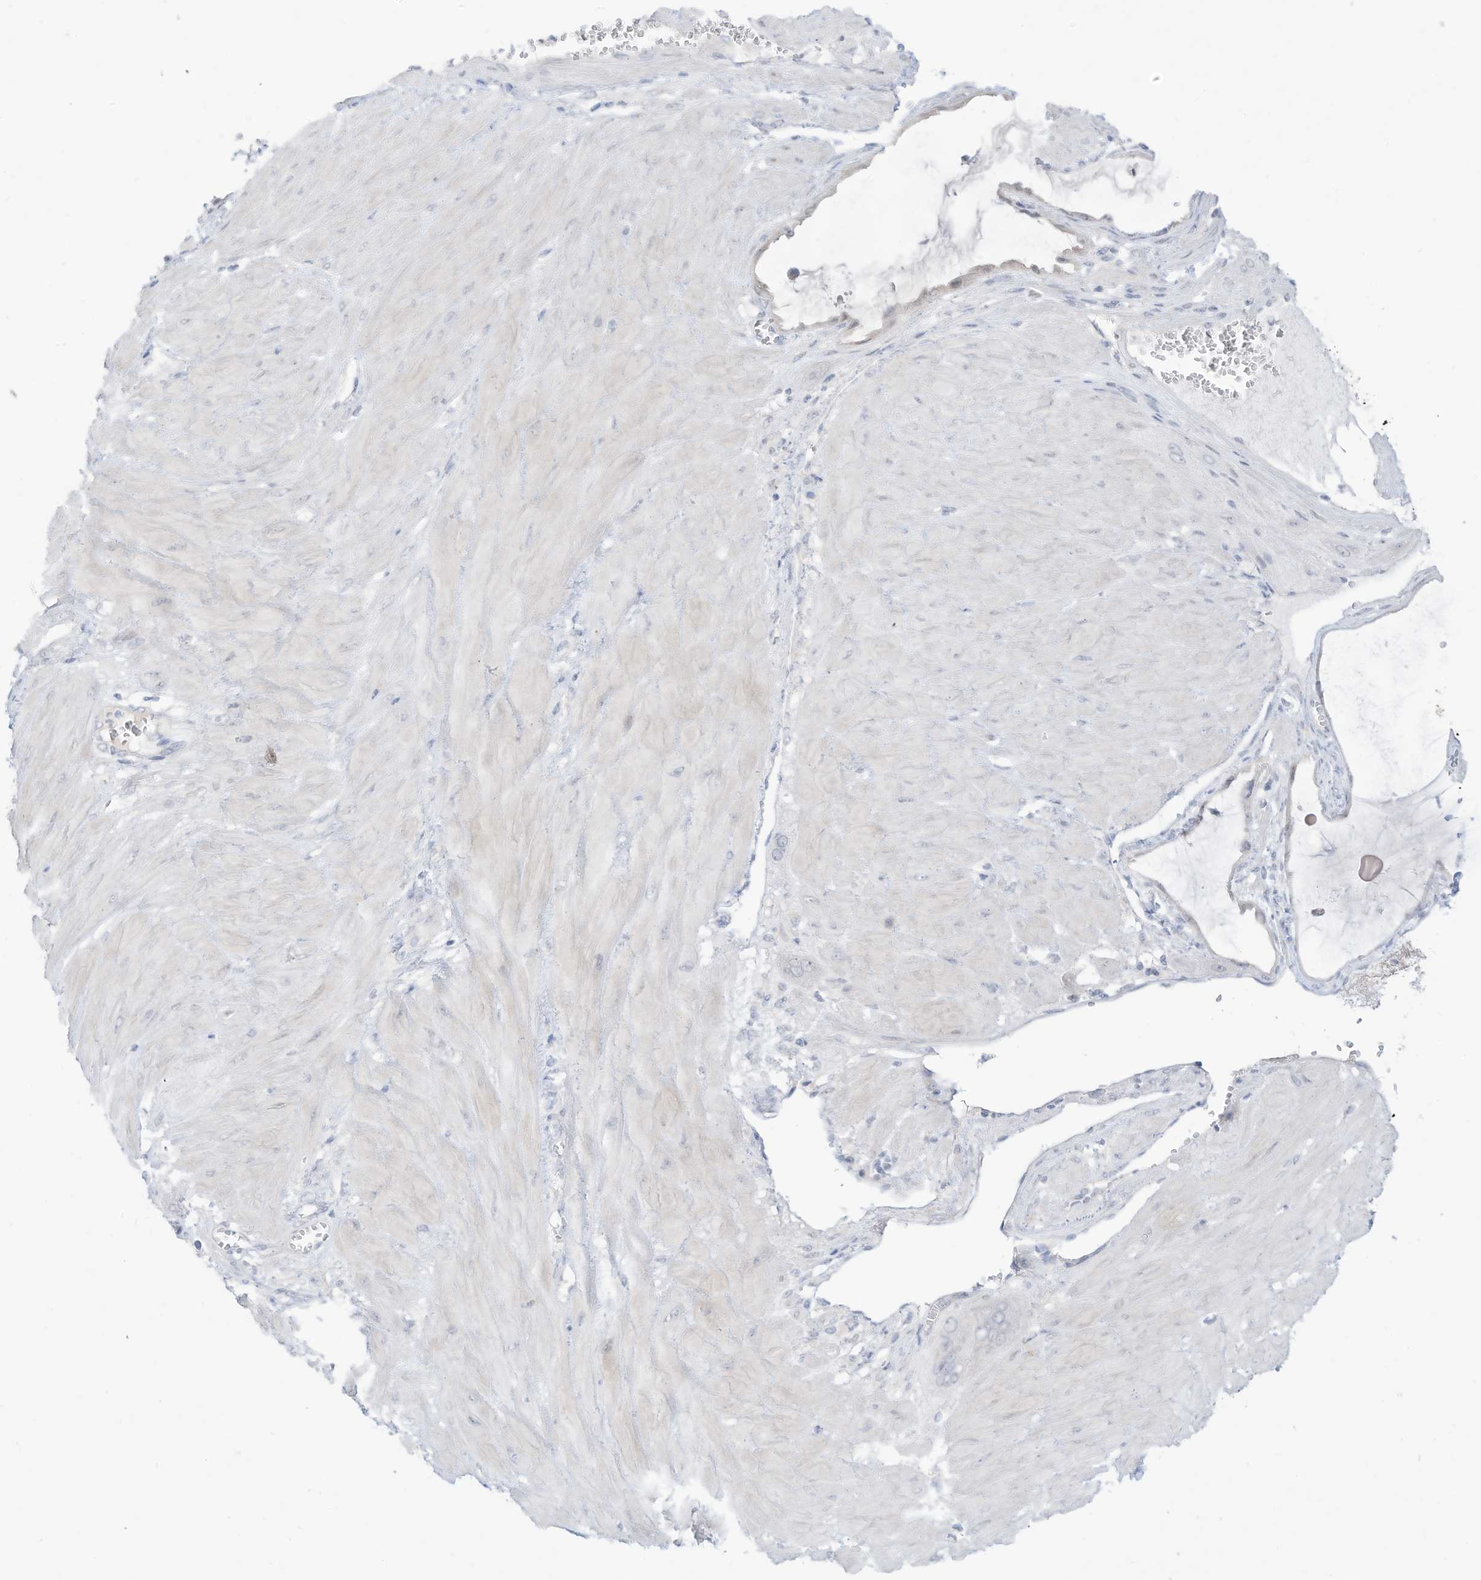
{"staining": {"intensity": "negative", "quantity": "none", "location": "none"}, "tissue": "cervical cancer", "cell_type": "Tumor cells", "image_type": "cancer", "snomed": [{"axis": "morphology", "description": "Squamous cell carcinoma, NOS"}, {"axis": "topography", "description": "Cervix"}], "caption": "Immunohistochemical staining of cervical cancer (squamous cell carcinoma) displays no significant positivity in tumor cells.", "gene": "OGT", "patient": {"sex": "female", "age": 34}}